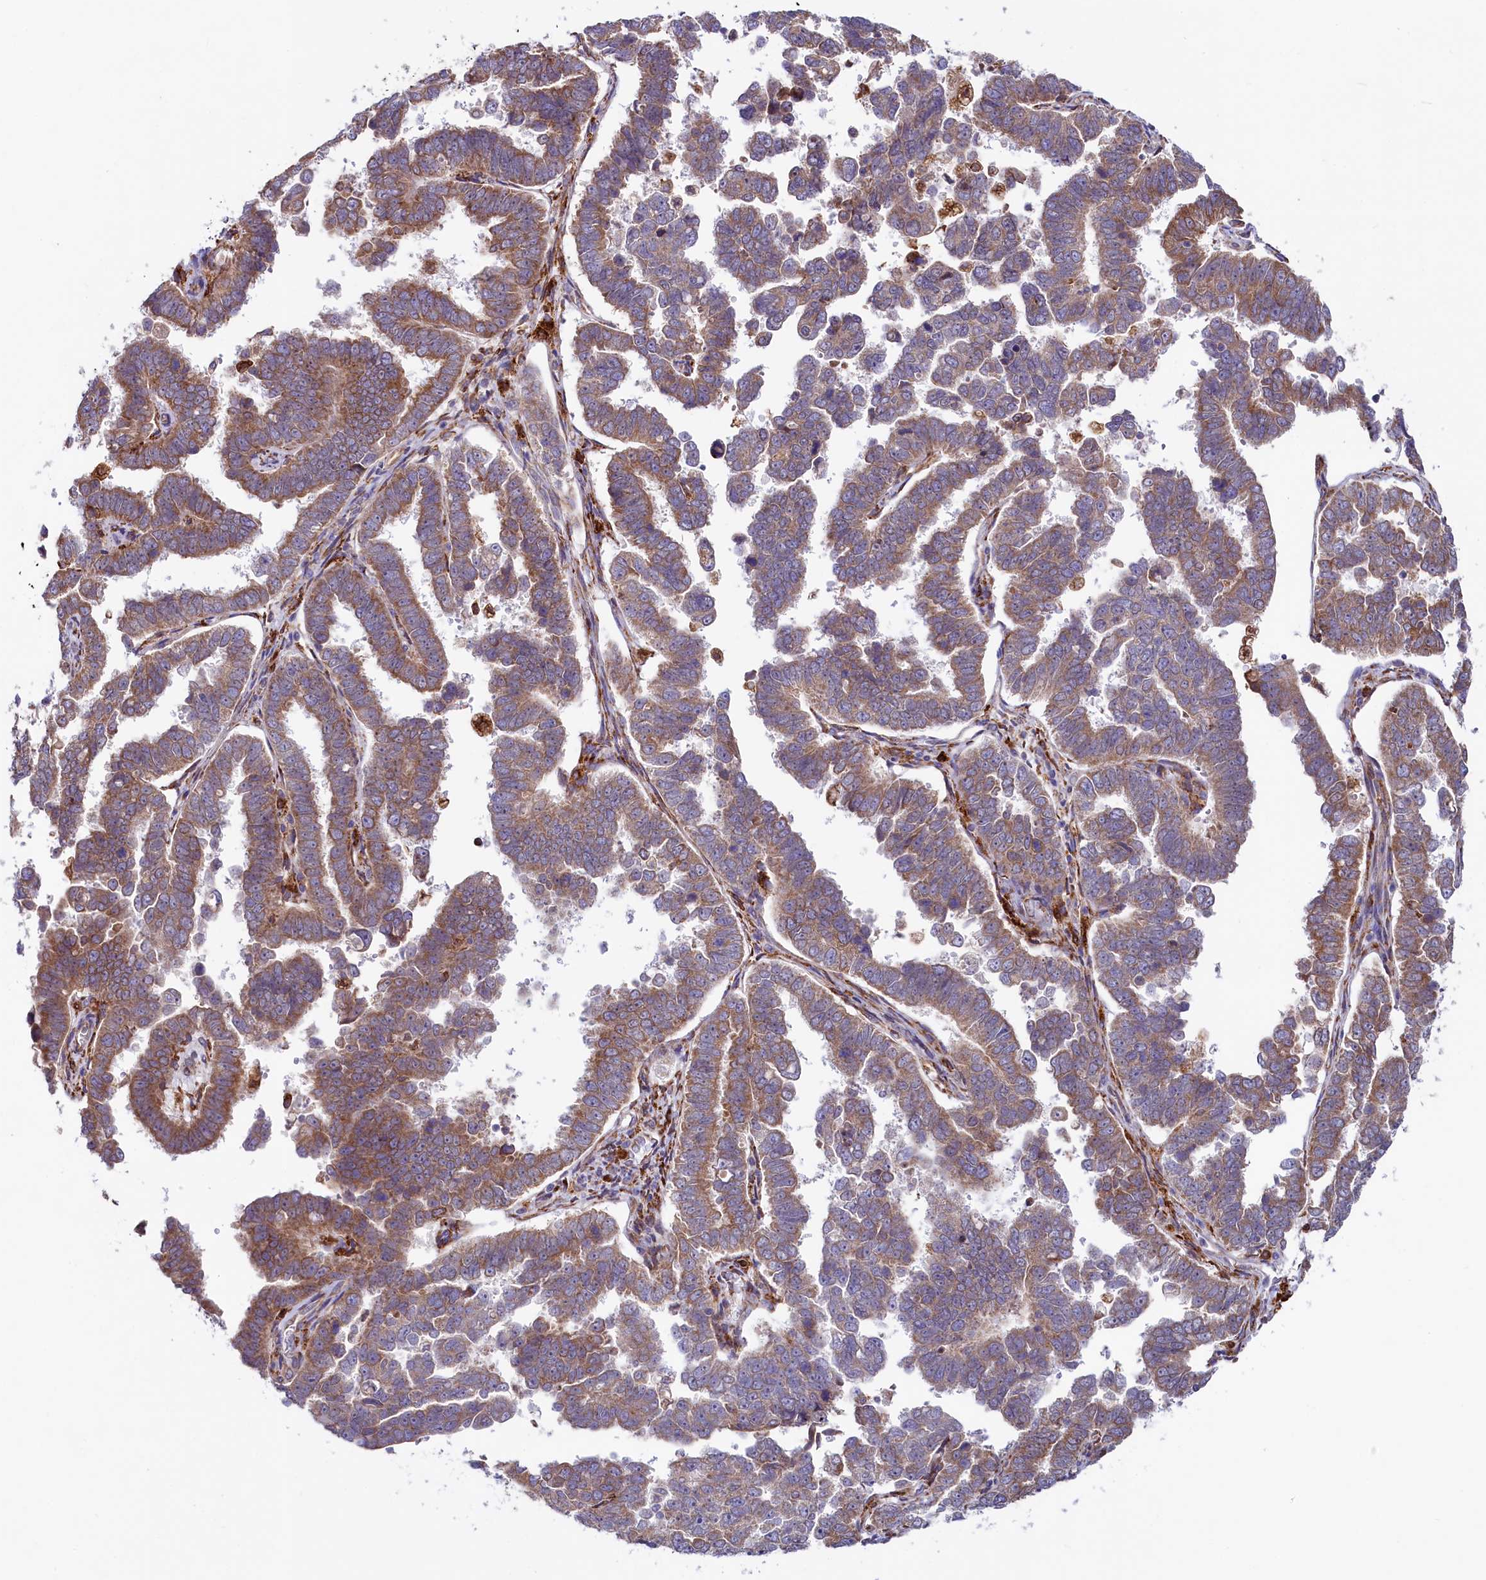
{"staining": {"intensity": "moderate", "quantity": ">75%", "location": "cytoplasmic/membranous"}, "tissue": "endometrial cancer", "cell_type": "Tumor cells", "image_type": "cancer", "snomed": [{"axis": "morphology", "description": "Adenocarcinoma, NOS"}, {"axis": "topography", "description": "Endometrium"}], "caption": "Human endometrial cancer stained with a protein marker shows moderate staining in tumor cells.", "gene": "CHID1", "patient": {"sex": "female", "age": 75}}